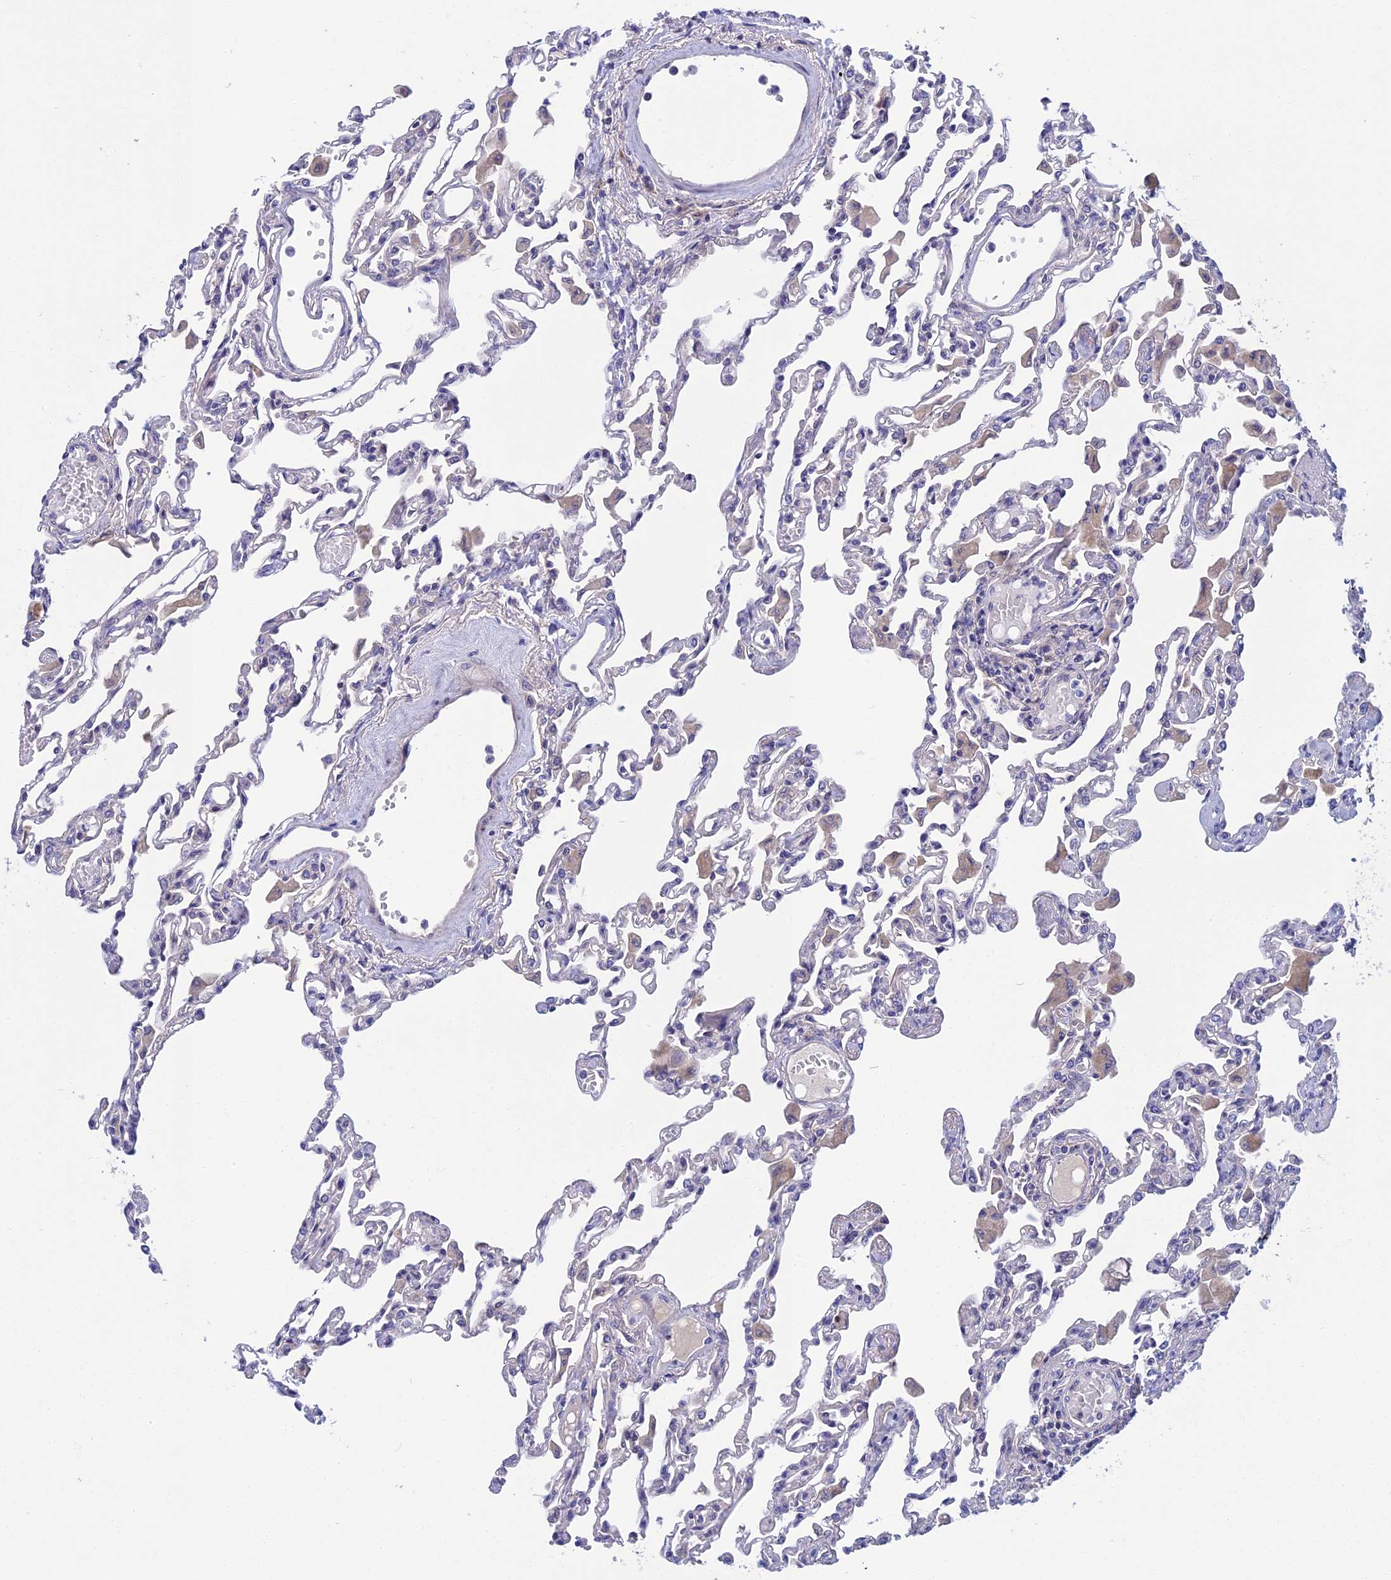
{"staining": {"intensity": "negative", "quantity": "none", "location": "none"}, "tissue": "lung", "cell_type": "Alveolar cells", "image_type": "normal", "snomed": [{"axis": "morphology", "description": "Normal tissue, NOS"}, {"axis": "topography", "description": "Bronchus"}, {"axis": "topography", "description": "Lung"}], "caption": "Immunohistochemistry of normal lung displays no positivity in alveolar cells.", "gene": "CRACD", "patient": {"sex": "female", "age": 49}}